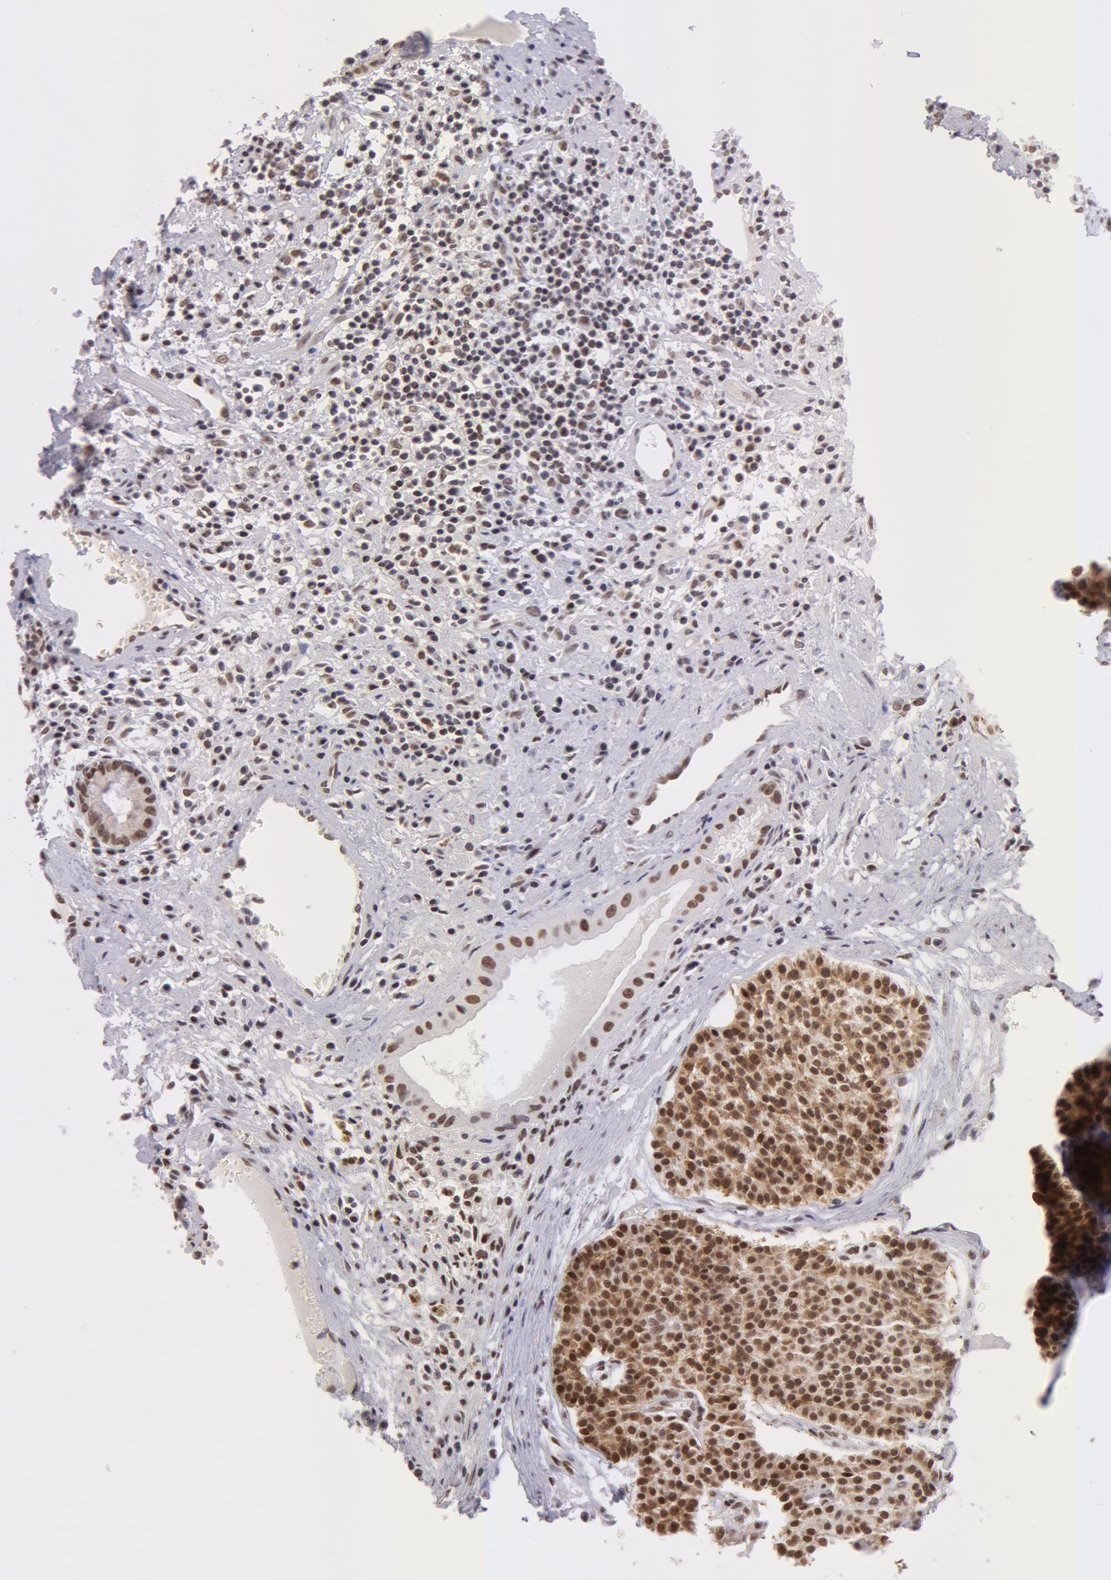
{"staining": {"intensity": "moderate", "quantity": ">75%", "location": "cytoplasmic/membranous,nuclear"}, "tissue": "carcinoid", "cell_type": "Tumor cells", "image_type": "cancer", "snomed": [{"axis": "morphology", "description": "Carcinoid, malignant, NOS"}, {"axis": "topography", "description": "Stomach"}], "caption": "A medium amount of moderate cytoplasmic/membranous and nuclear positivity is identified in approximately >75% of tumor cells in carcinoid tissue. The staining was performed using DAB, with brown indicating positive protein expression. Nuclei are stained blue with hematoxylin.", "gene": "VRTN", "patient": {"sex": "female", "age": 76}}